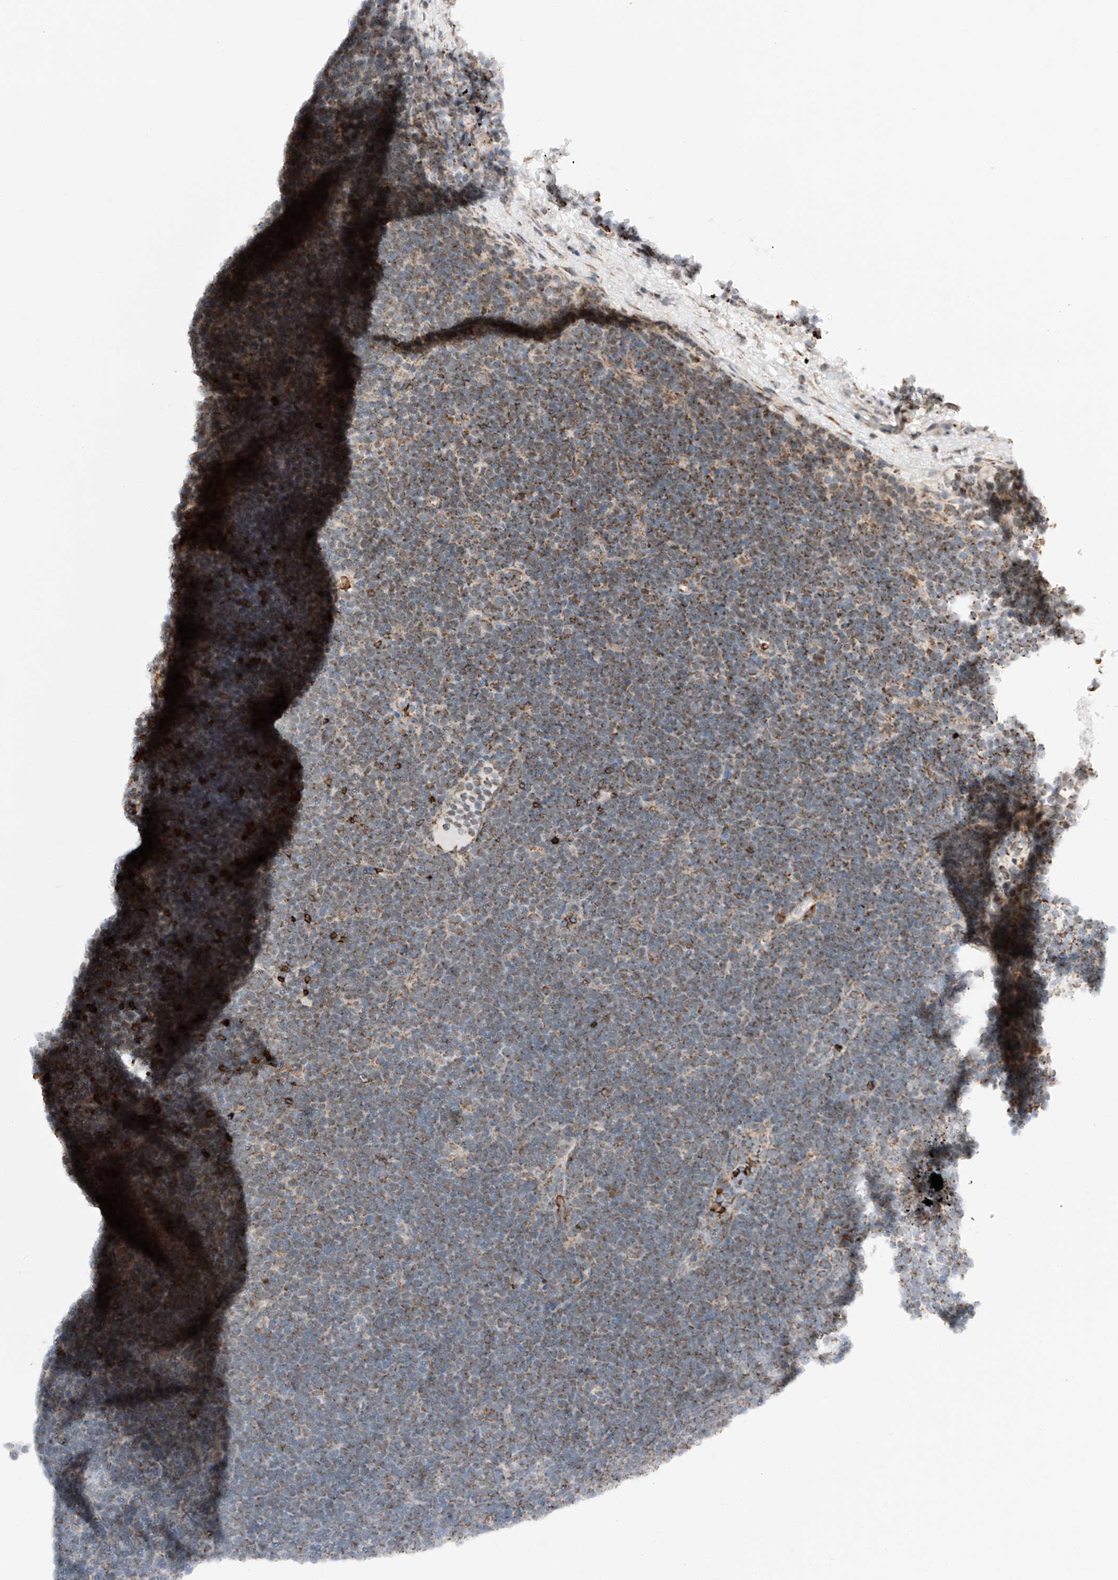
{"staining": {"intensity": "moderate", "quantity": "25%-75%", "location": "cytoplasmic/membranous"}, "tissue": "lymphoma", "cell_type": "Tumor cells", "image_type": "cancer", "snomed": [{"axis": "morphology", "description": "Malignant lymphoma, non-Hodgkin's type, High grade"}, {"axis": "topography", "description": "Lymph node"}], "caption": "A histopathology image showing moderate cytoplasmic/membranous positivity in about 25%-75% of tumor cells in high-grade malignant lymphoma, non-Hodgkin's type, as visualized by brown immunohistochemical staining.", "gene": "ZSCAN29", "patient": {"sex": "male", "age": 13}}